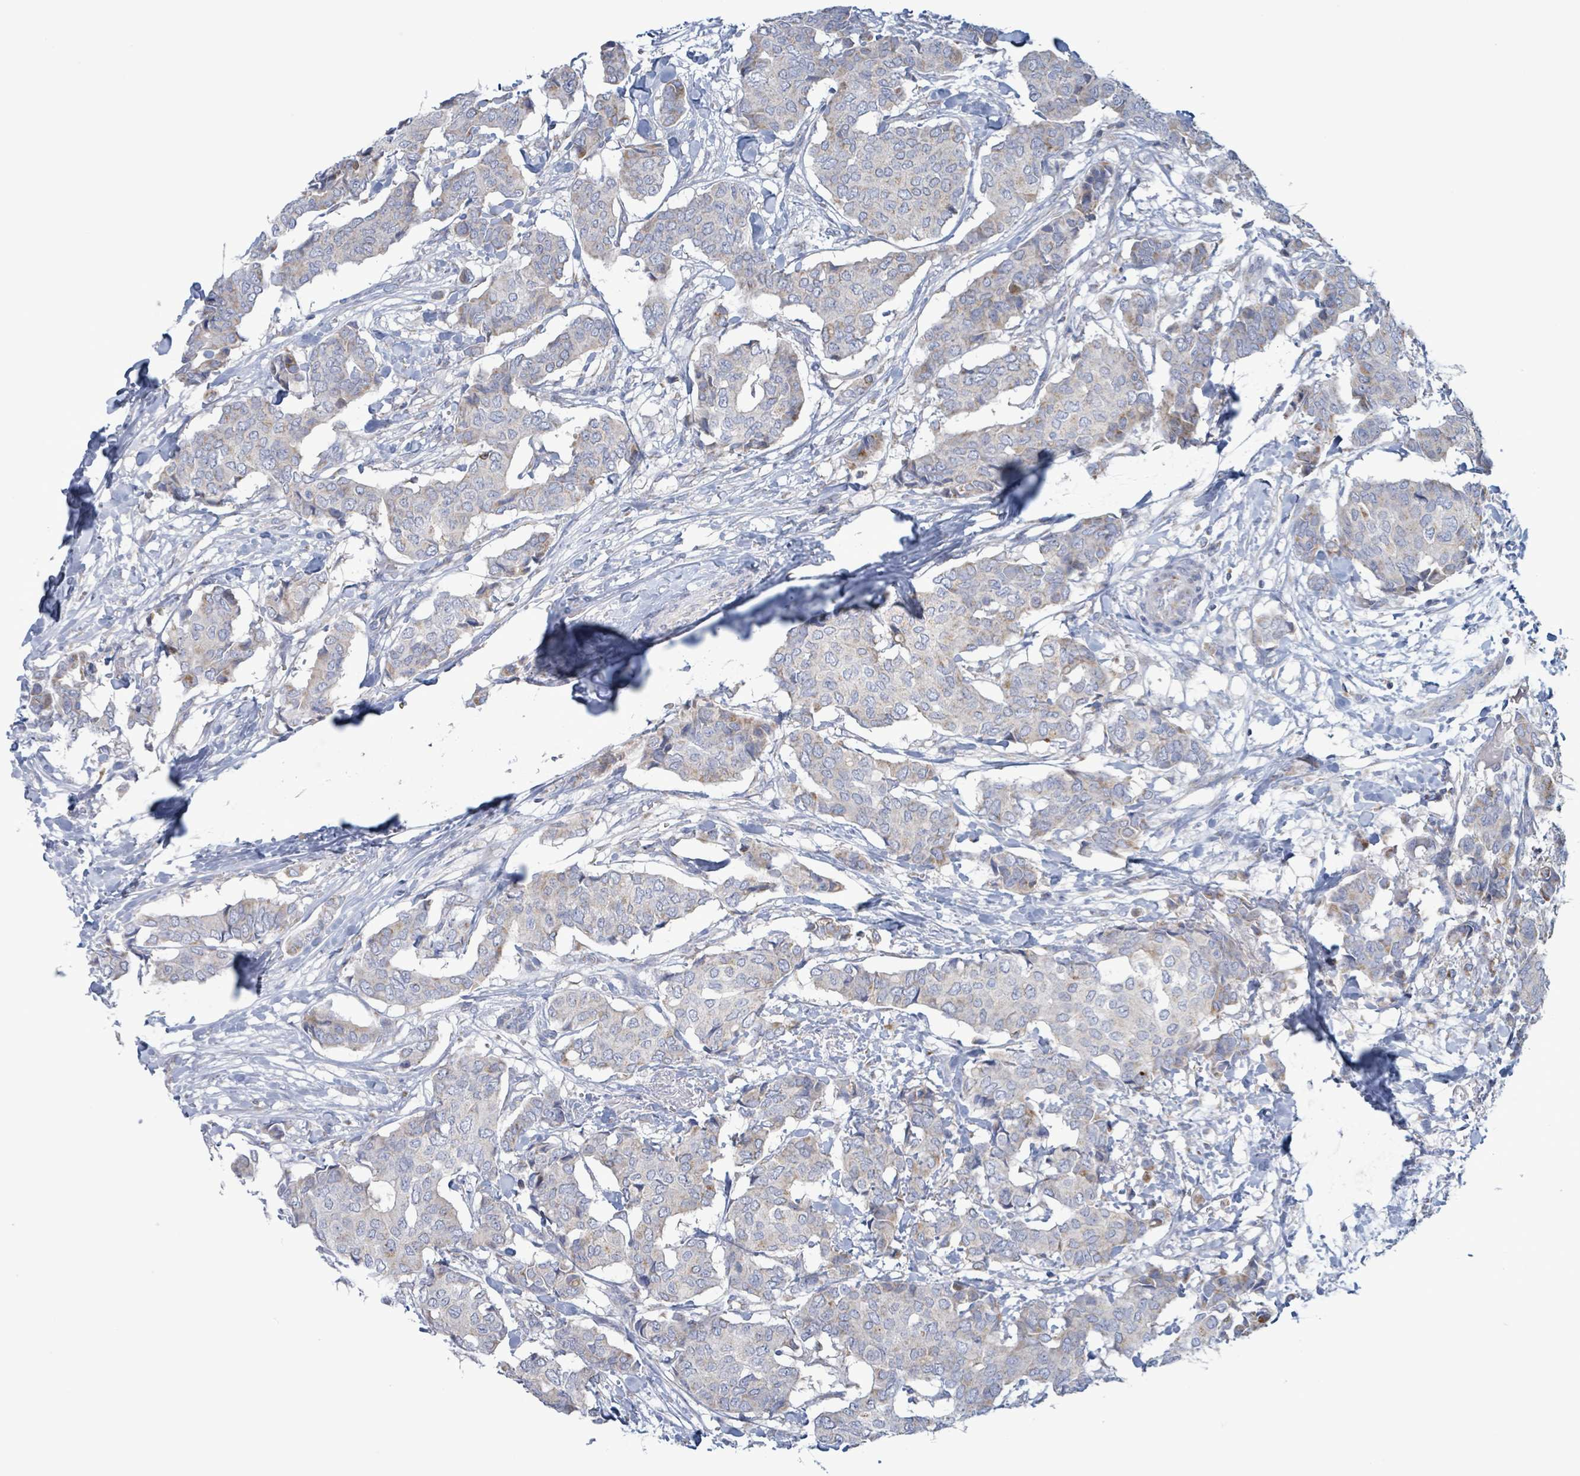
{"staining": {"intensity": "weak", "quantity": "<25%", "location": "cytoplasmic/membranous"}, "tissue": "breast cancer", "cell_type": "Tumor cells", "image_type": "cancer", "snomed": [{"axis": "morphology", "description": "Duct carcinoma"}, {"axis": "topography", "description": "Breast"}], "caption": "Tumor cells show no significant expression in infiltrating ductal carcinoma (breast). (DAB (3,3'-diaminobenzidine) immunohistochemistry, high magnification).", "gene": "AKR1C4", "patient": {"sex": "female", "age": 75}}